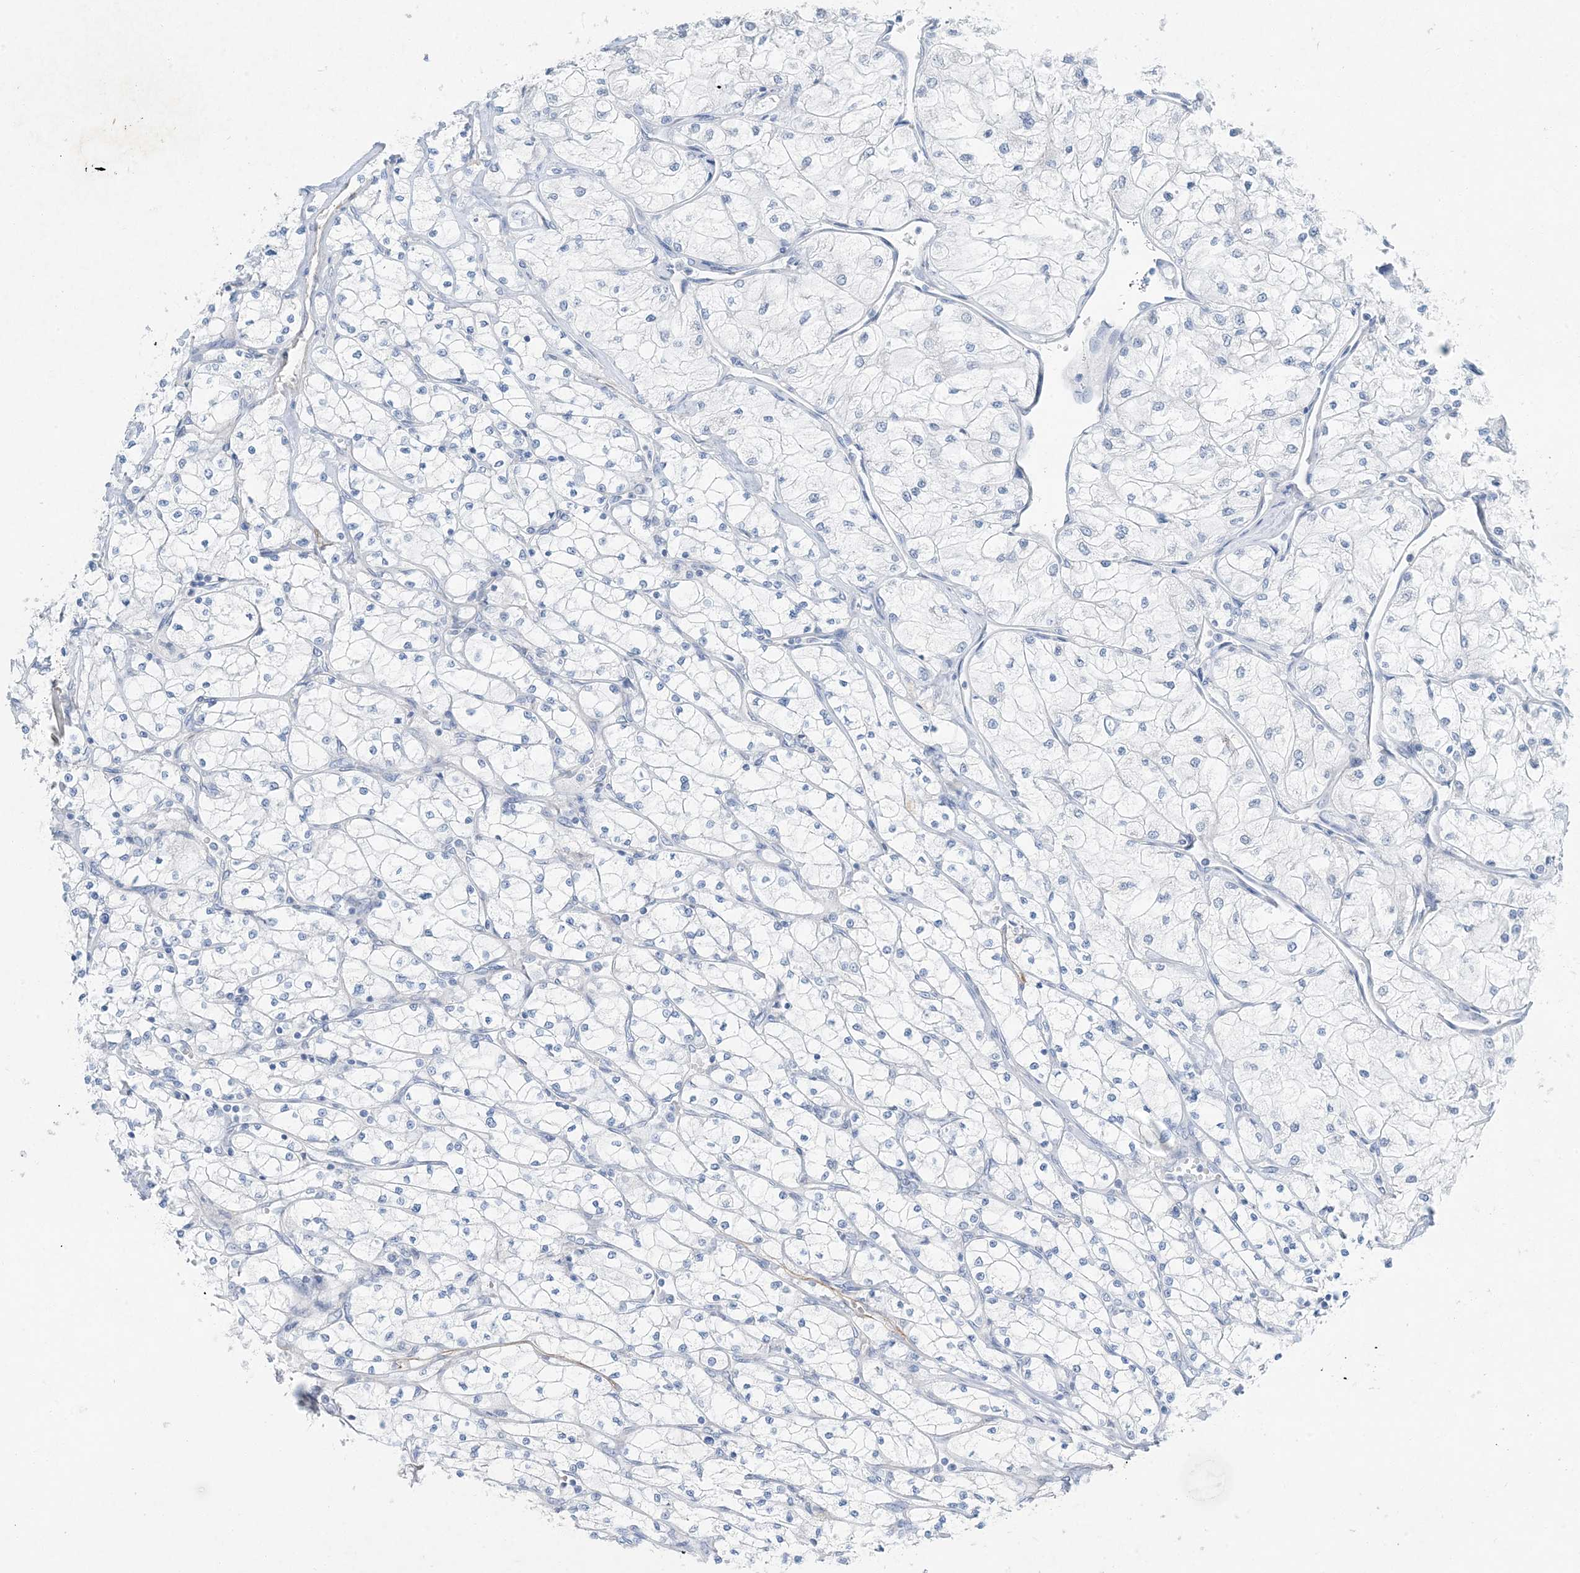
{"staining": {"intensity": "negative", "quantity": "none", "location": "none"}, "tissue": "renal cancer", "cell_type": "Tumor cells", "image_type": "cancer", "snomed": [{"axis": "morphology", "description": "Adenocarcinoma, NOS"}, {"axis": "topography", "description": "Kidney"}], "caption": "An IHC photomicrograph of renal cancer is shown. There is no staining in tumor cells of renal cancer.", "gene": "PGM5", "patient": {"sex": "male", "age": 80}}